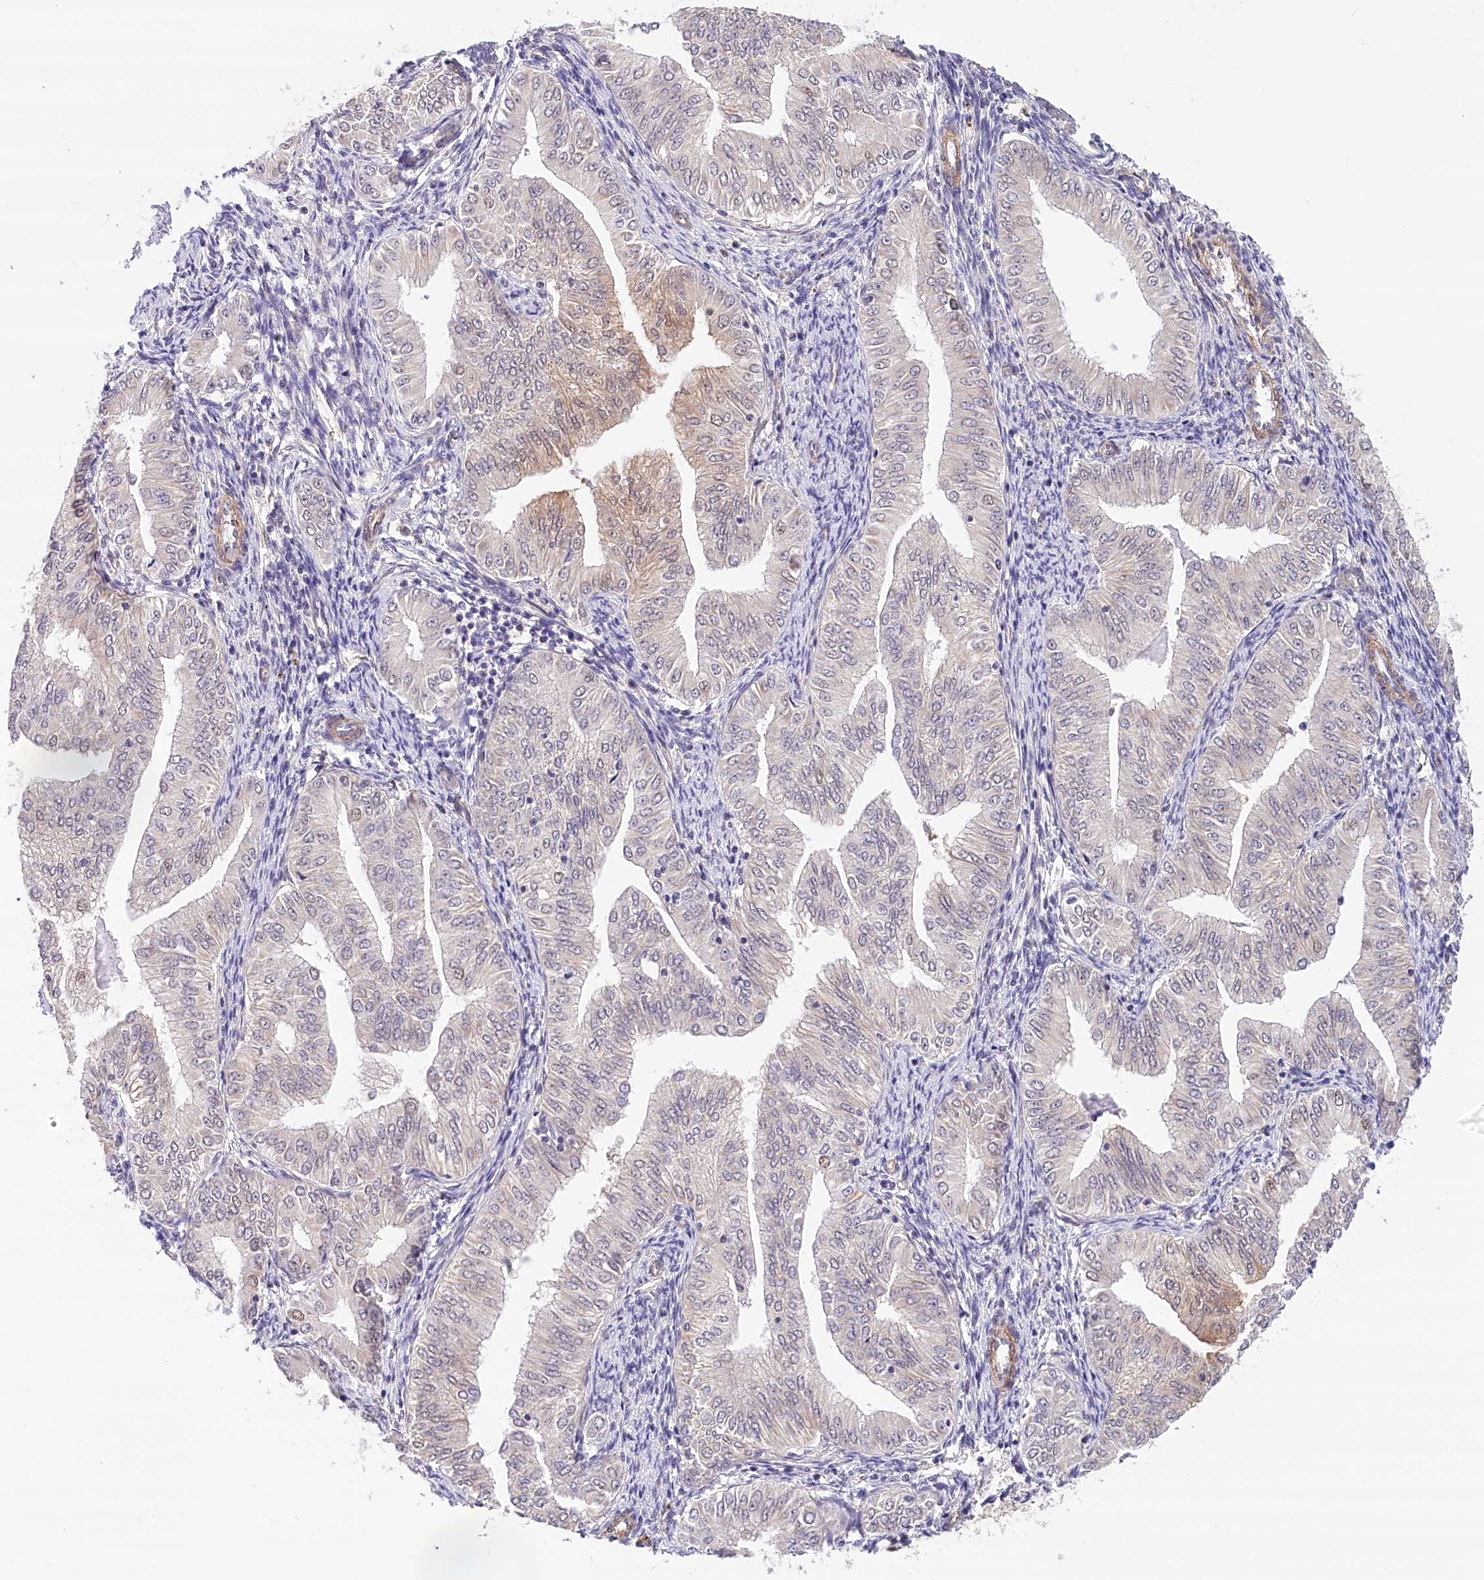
{"staining": {"intensity": "weak", "quantity": "<25%", "location": "cytoplasmic/membranous,nuclear"}, "tissue": "endometrial cancer", "cell_type": "Tumor cells", "image_type": "cancer", "snomed": [{"axis": "morphology", "description": "Normal tissue, NOS"}, {"axis": "morphology", "description": "Adenocarcinoma, NOS"}, {"axis": "topography", "description": "Endometrium"}], "caption": "Human endometrial cancer (adenocarcinoma) stained for a protein using immunohistochemistry (IHC) demonstrates no positivity in tumor cells.", "gene": "PPP2R5B", "patient": {"sex": "female", "age": 53}}